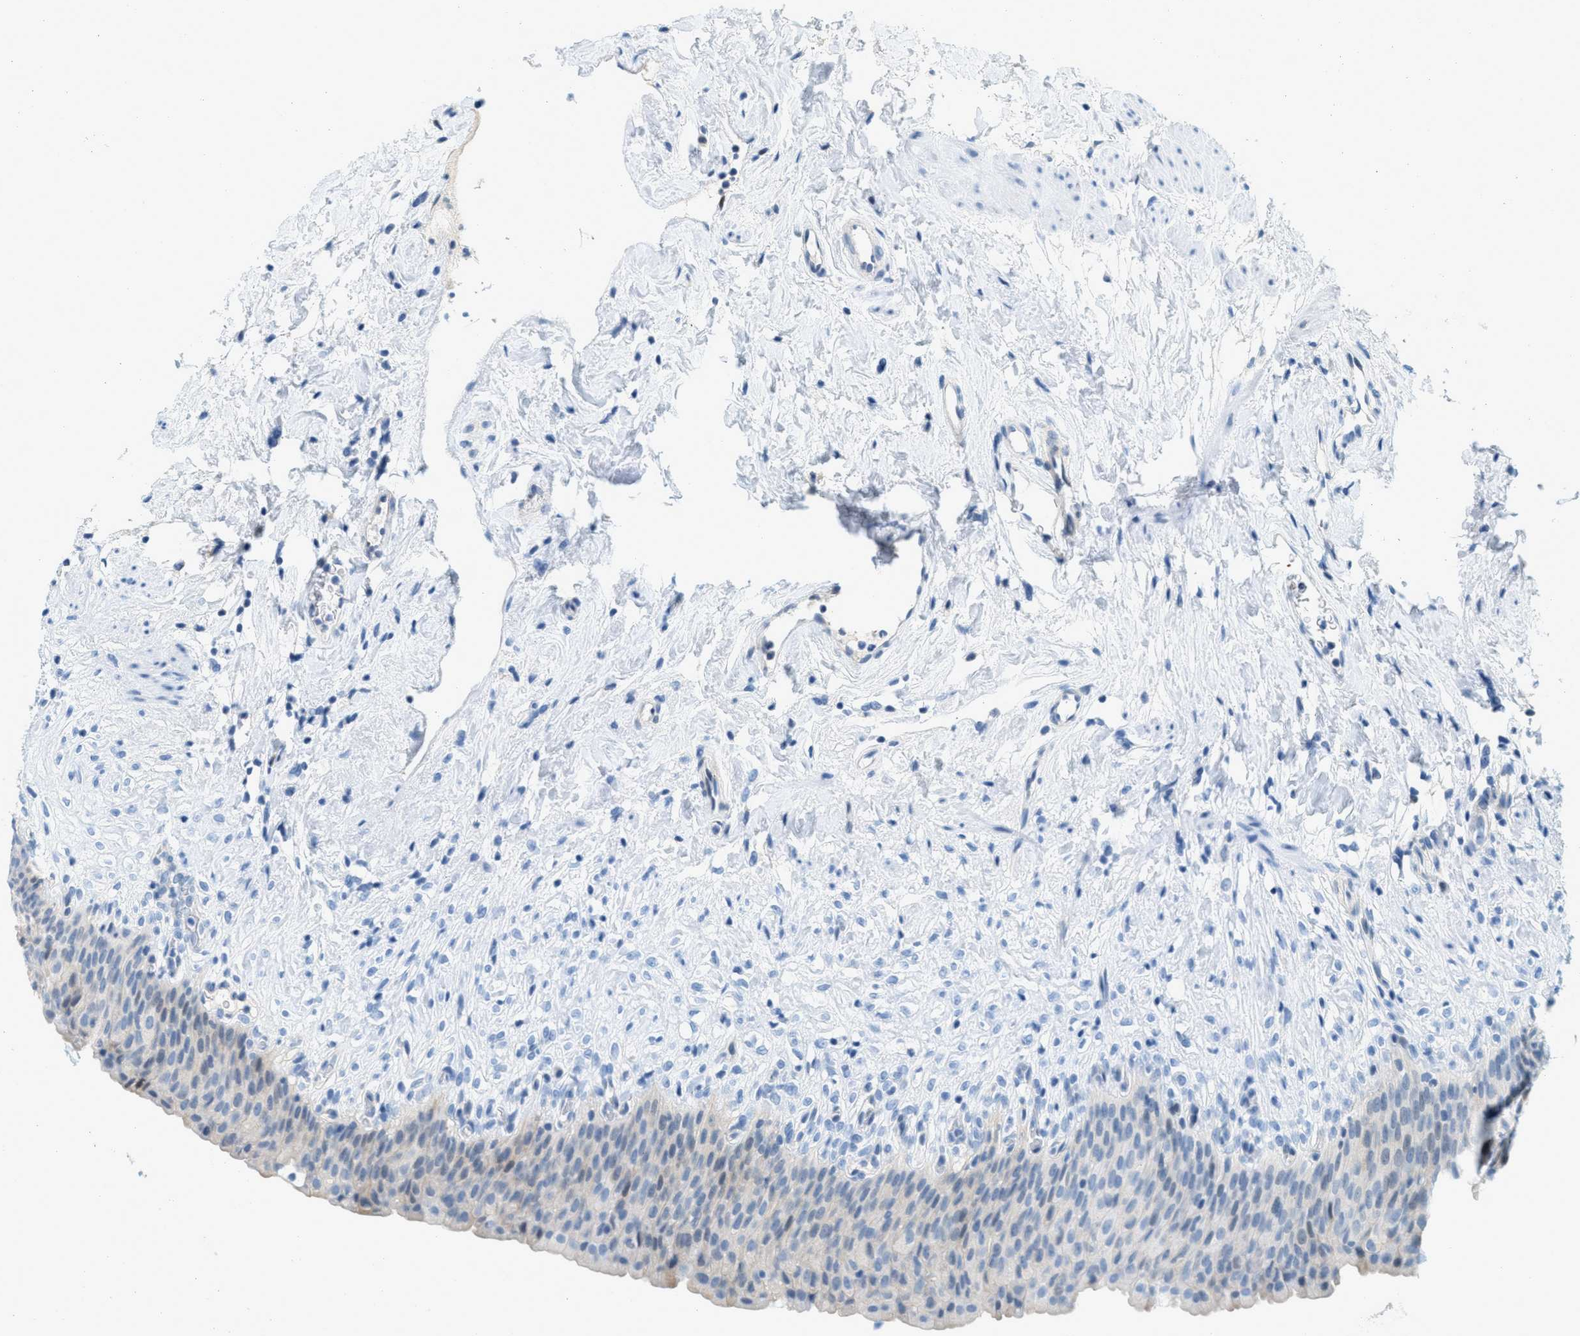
{"staining": {"intensity": "weak", "quantity": "25%-75%", "location": "cytoplasmic/membranous"}, "tissue": "urinary bladder", "cell_type": "Urothelial cells", "image_type": "normal", "snomed": [{"axis": "morphology", "description": "Normal tissue, NOS"}, {"axis": "topography", "description": "Urinary bladder"}], "caption": "Protein staining of benign urinary bladder exhibits weak cytoplasmic/membranous positivity in approximately 25%-75% of urothelial cells.", "gene": "CYP4X1", "patient": {"sex": "female", "age": 79}}